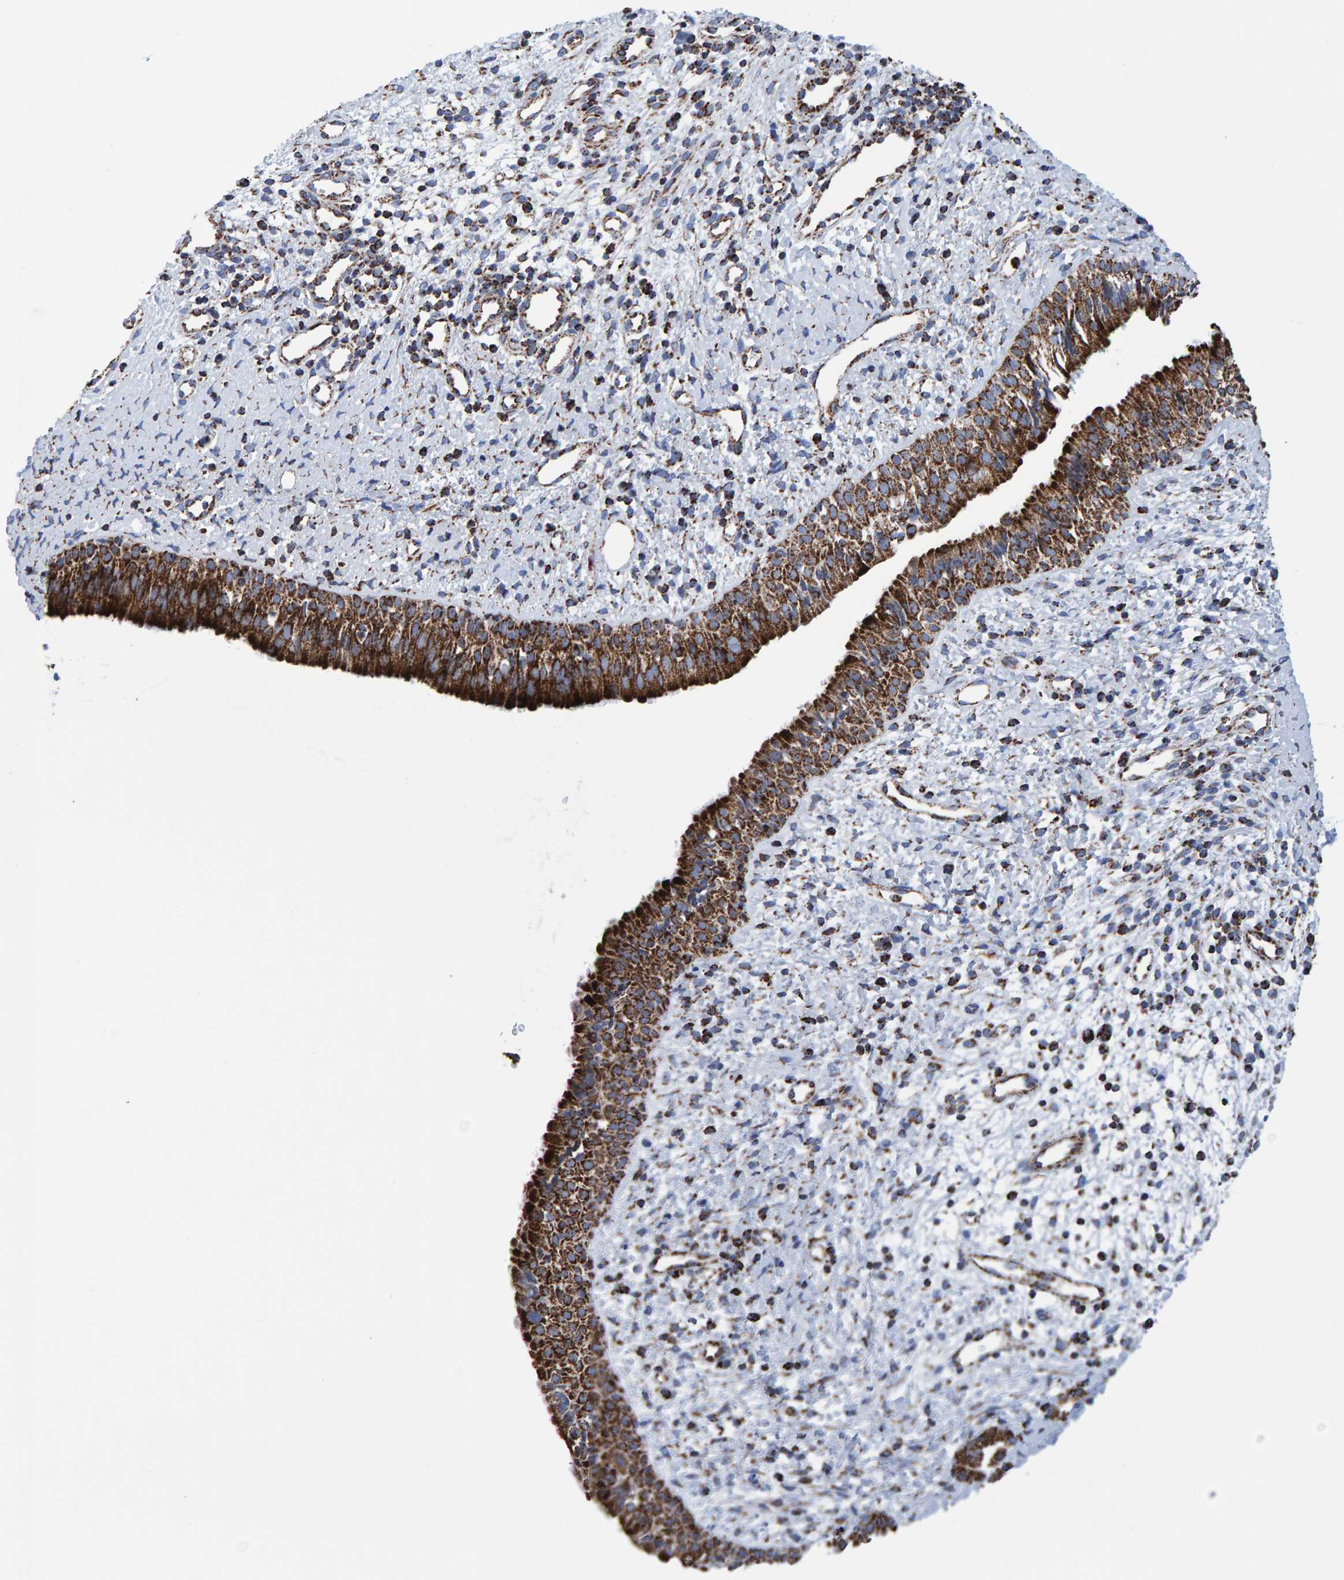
{"staining": {"intensity": "strong", "quantity": ">75%", "location": "cytoplasmic/membranous"}, "tissue": "nasopharynx", "cell_type": "Respiratory epithelial cells", "image_type": "normal", "snomed": [{"axis": "morphology", "description": "Normal tissue, NOS"}, {"axis": "topography", "description": "Nasopharynx"}], "caption": "An image of human nasopharynx stained for a protein displays strong cytoplasmic/membranous brown staining in respiratory epithelial cells.", "gene": "ENSG00000262660", "patient": {"sex": "male", "age": 22}}